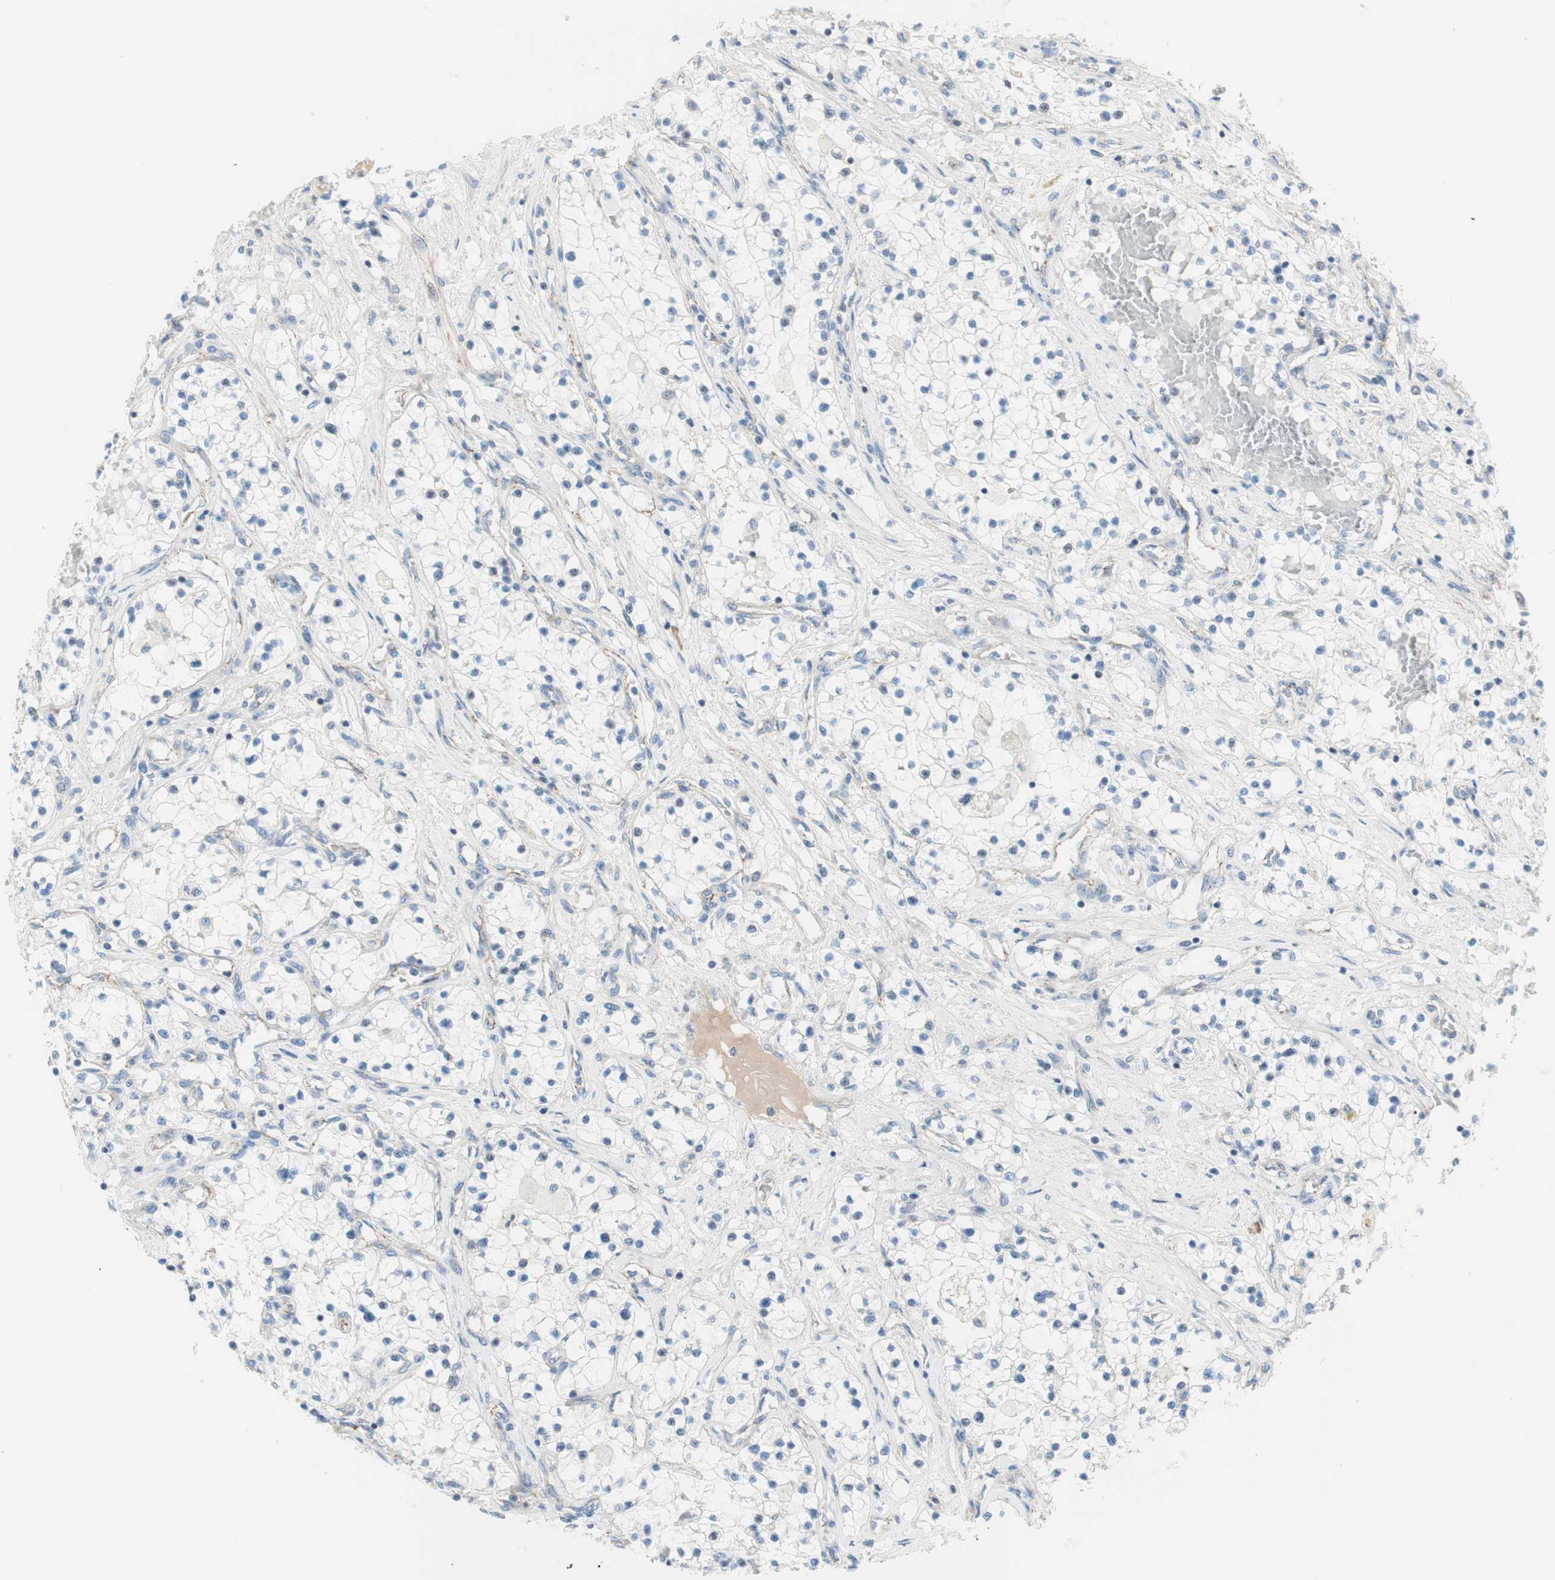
{"staining": {"intensity": "negative", "quantity": "none", "location": "none"}, "tissue": "renal cancer", "cell_type": "Tumor cells", "image_type": "cancer", "snomed": [{"axis": "morphology", "description": "Adenocarcinoma, NOS"}, {"axis": "topography", "description": "Kidney"}], "caption": "There is no significant expression in tumor cells of adenocarcinoma (renal).", "gene": "TJP1", "patient": {"sex": "male", "age": 68}}